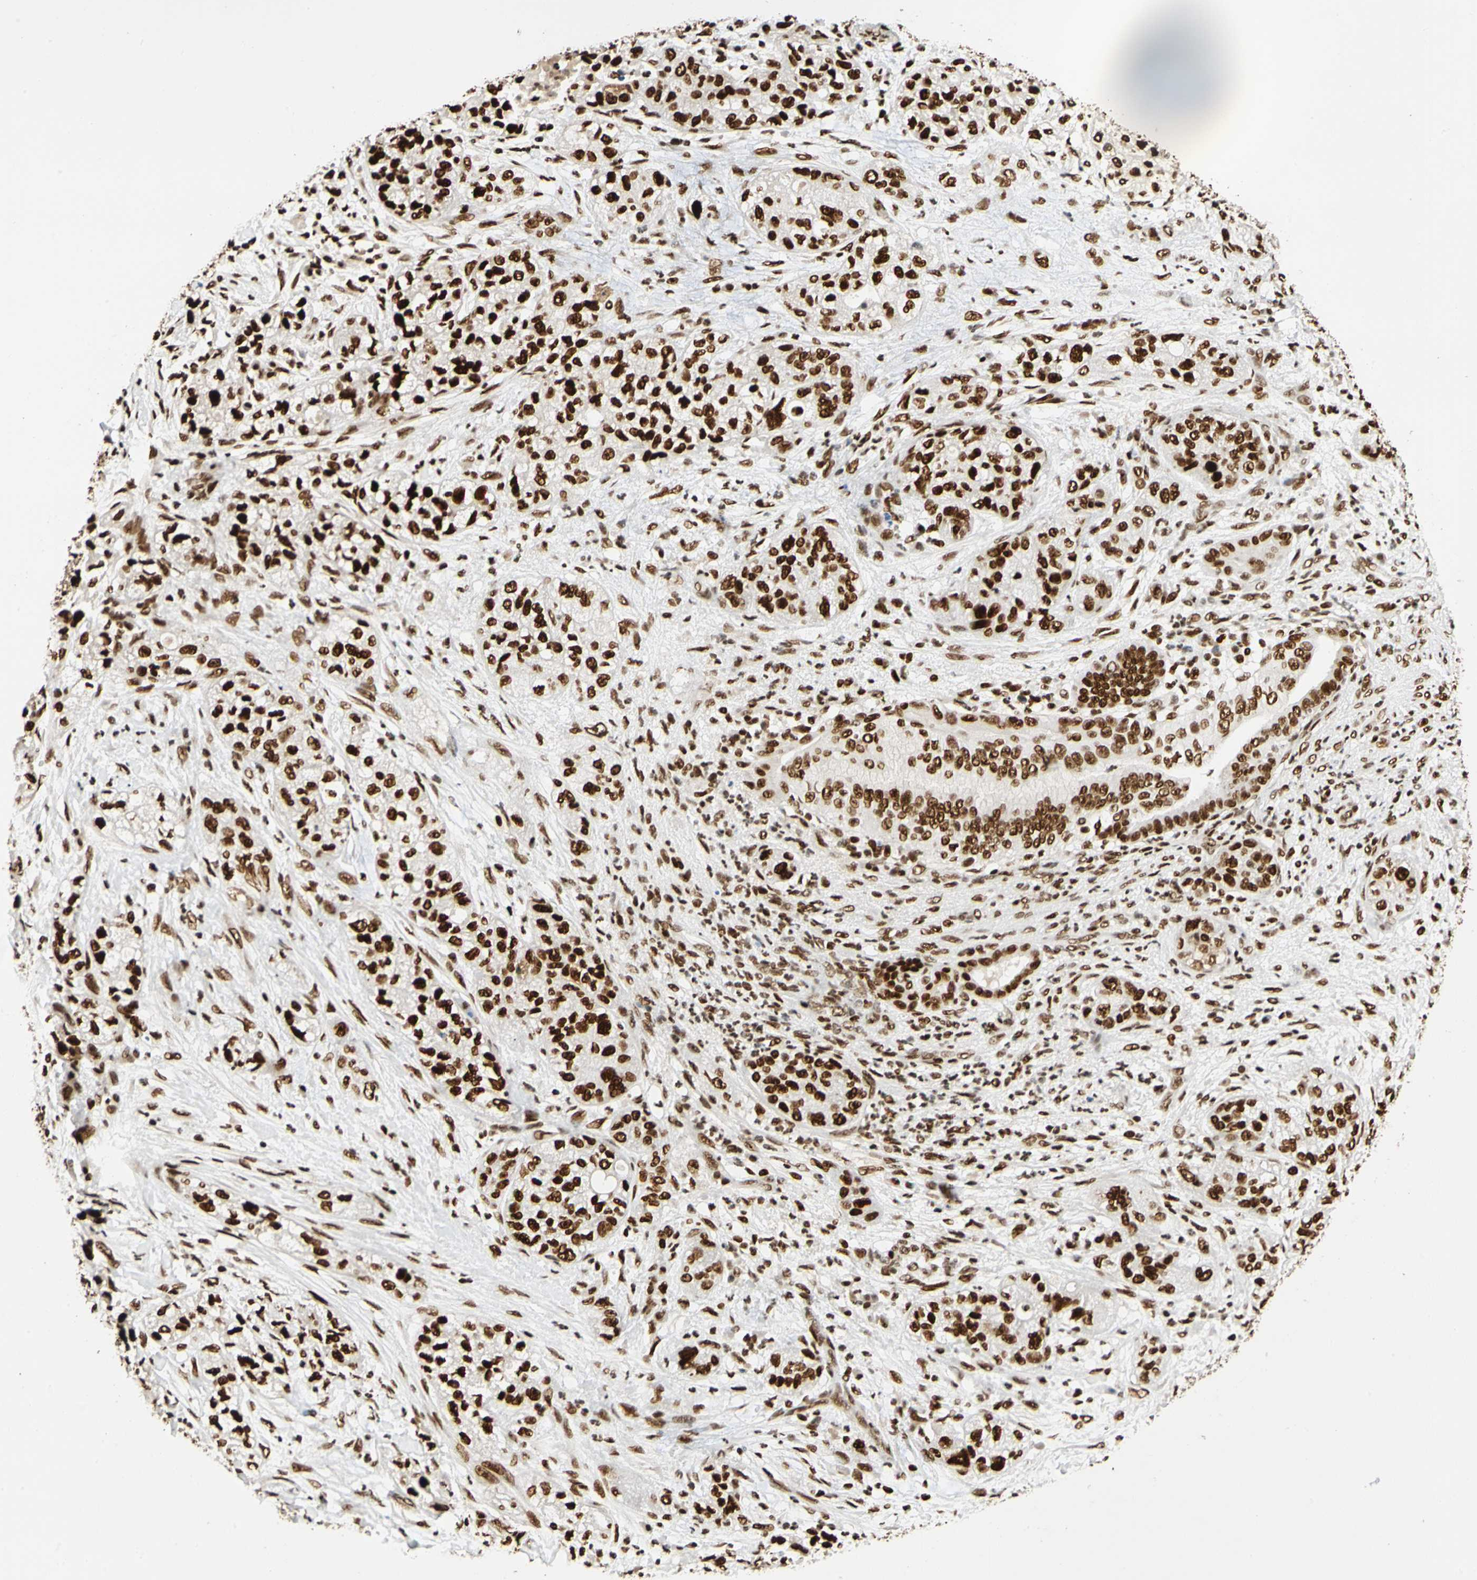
{"staining": {"intensity": "strong", "quantity": ">75%", "location": "nuclear"}, "tissue": "pancreatic cancer", "cell_type": "Tumor cells", "image_type": "cancer", "snomed": [{"axis": "morphology", "description": "Adenocarcinoma, NOS"}, {"axis": "topography", "description": "Pancreas"}], "caption": "Adenocarcinoma (pancreatic) stained for a protein reveals strong nuclear positivity in tumor cells. Using DAB (3,3'-diaminobenzidine) (brown) and hematoxylin (blue) stains, captured at high magnification using brightfield microscopy.", "gene": "CDK12", "patient": {"sex": "female", "age": 78}}